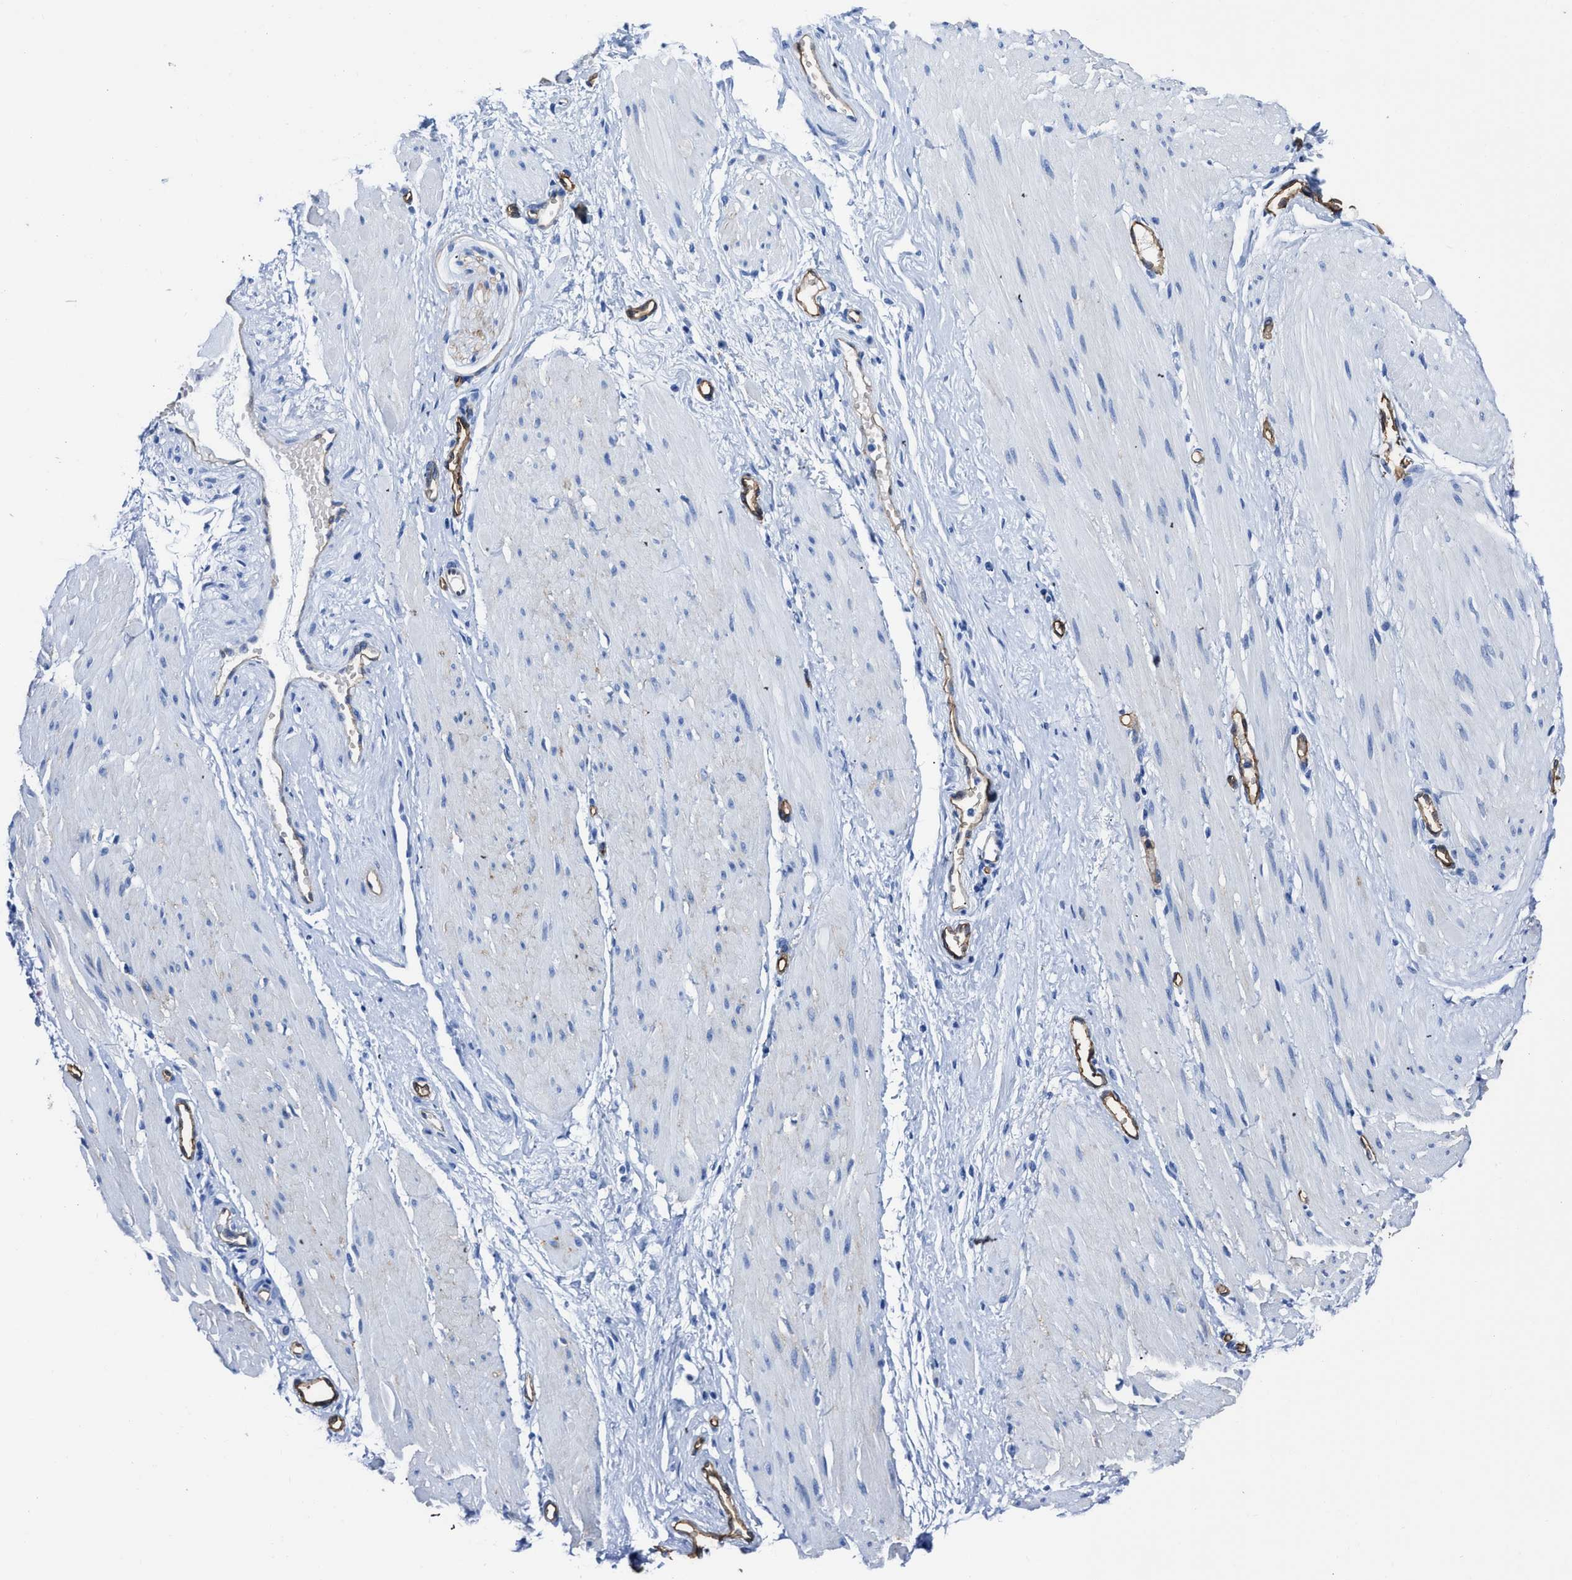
{"staining": {"intensity": "negative", "quantity": "none", "location": "none"}, "tissue": "adipose tissue", "cell_type": "Adipocytes", "image_type": "normal", "snomed": [{"axis": "morphology", "description": "Normal tissue, NOS"}, {"axis": "topography", "description": "Soft tissue"}, {"axis": "topography", "description": "Vascular tissue"}], "caption": "Histopathology image shows no significant protein staining in adipocytes of unremarkable adipose tissue.", "gene": "AQP1", "patient": {"sex": "female", "age": 35}}